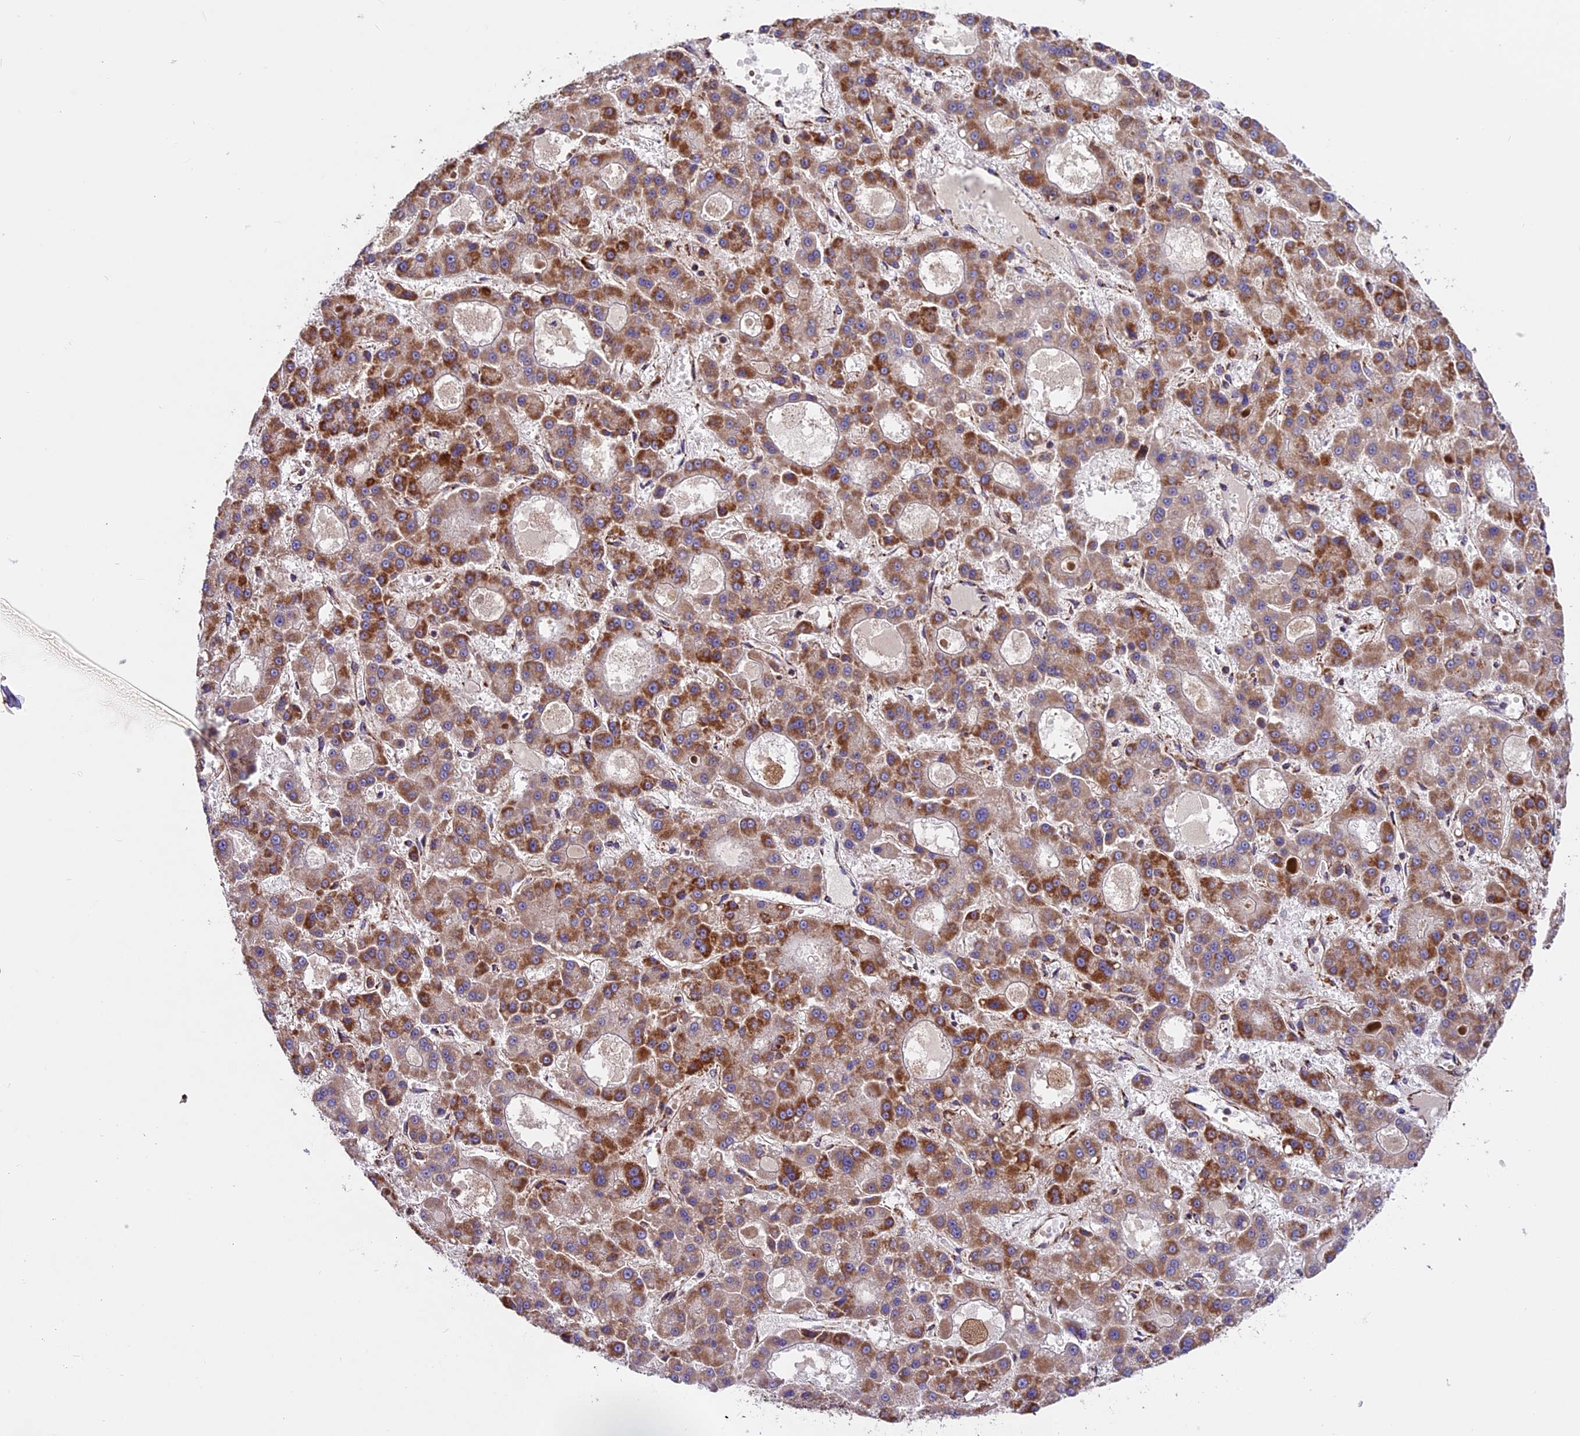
{"staining": {"intensity": "strong", "quantity": "25%-75%", "location": "cytoplasmic/membranous"}, "tissue": "liver cancer", "cell_type": "Tumor cells", "image_type": "cancer", "snomed": [{"axis": "morphology", "description": "Carcinoma, Hepatocellular, NOS"}, {"axis": "topography", "description": "Liver"}], "caption": "Immunohistochemical staining of human hepatocellular carcinoma (liver) exhibits strong cytoplasmic/membranous protein expression in approximately 25%-75% of tumor cells.", "gene": "NDUFA8", "patient": {"sex": "male", "age": 70}}